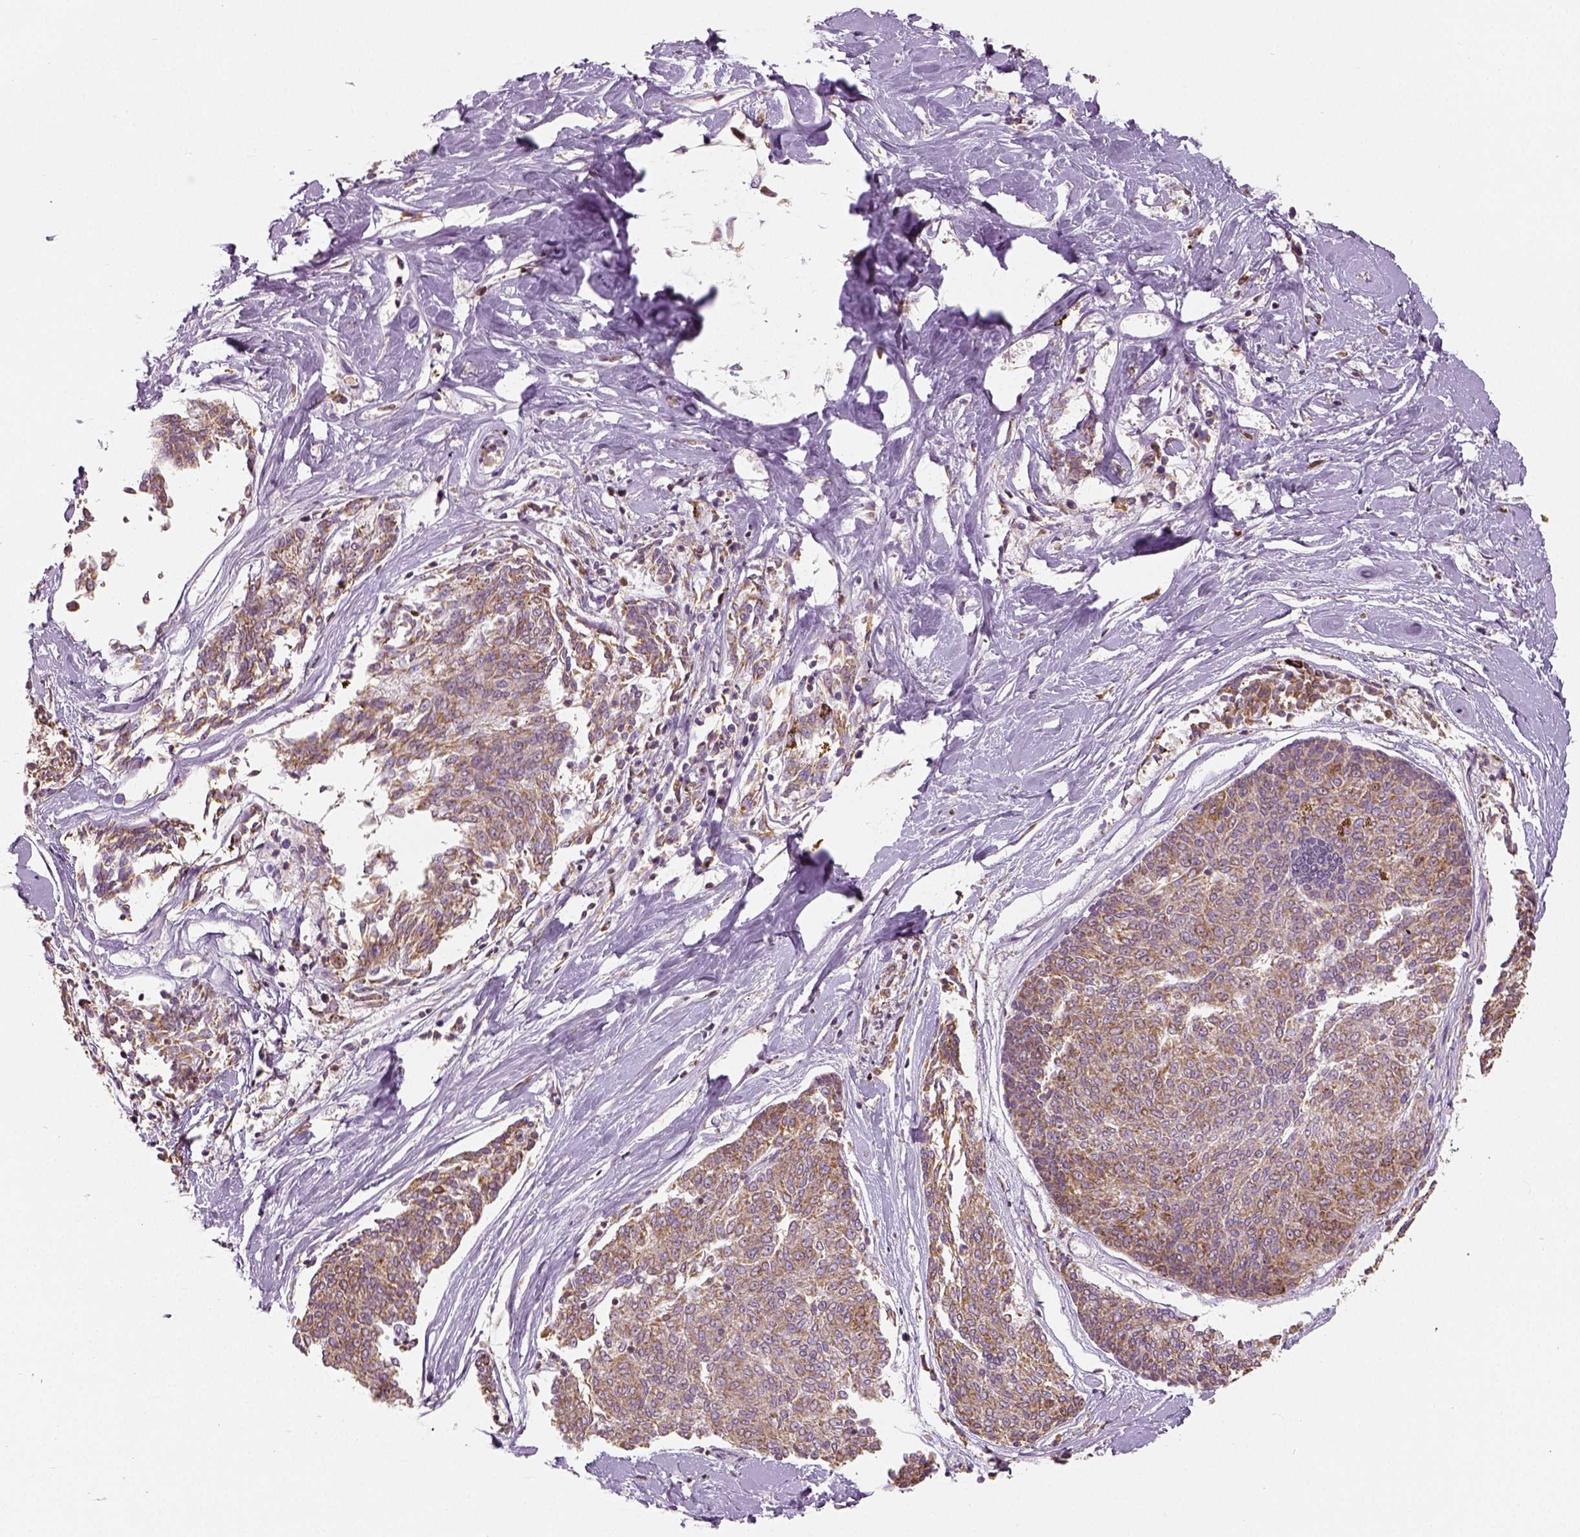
{"staining": {"intensity": "moderate", "quantity": ">75%", "location": "cytoplasmic/membranous"}, "tissue": "melanoma", "cell_type": "Tumor cells", "image_type": "cancer", "snomed": [{"axis": "morphology", "description": "Malignant melanoma, NOS"}, {"axis": "topography", "description": "Skin"}], "caption": "Immunohistochemistry histopathology image of neoplastic tissue: human malignant melanoma stained using immunohistochemistry (IHC) demonstrates medium levels of moderate protein expression localized specifically in the cytoplasmic/membranous of tumor cells, appearing as a cytoplasmic/membranous brown color.", "gene": "PGAM5", "patient": {"sex": "female", "age": 72}}